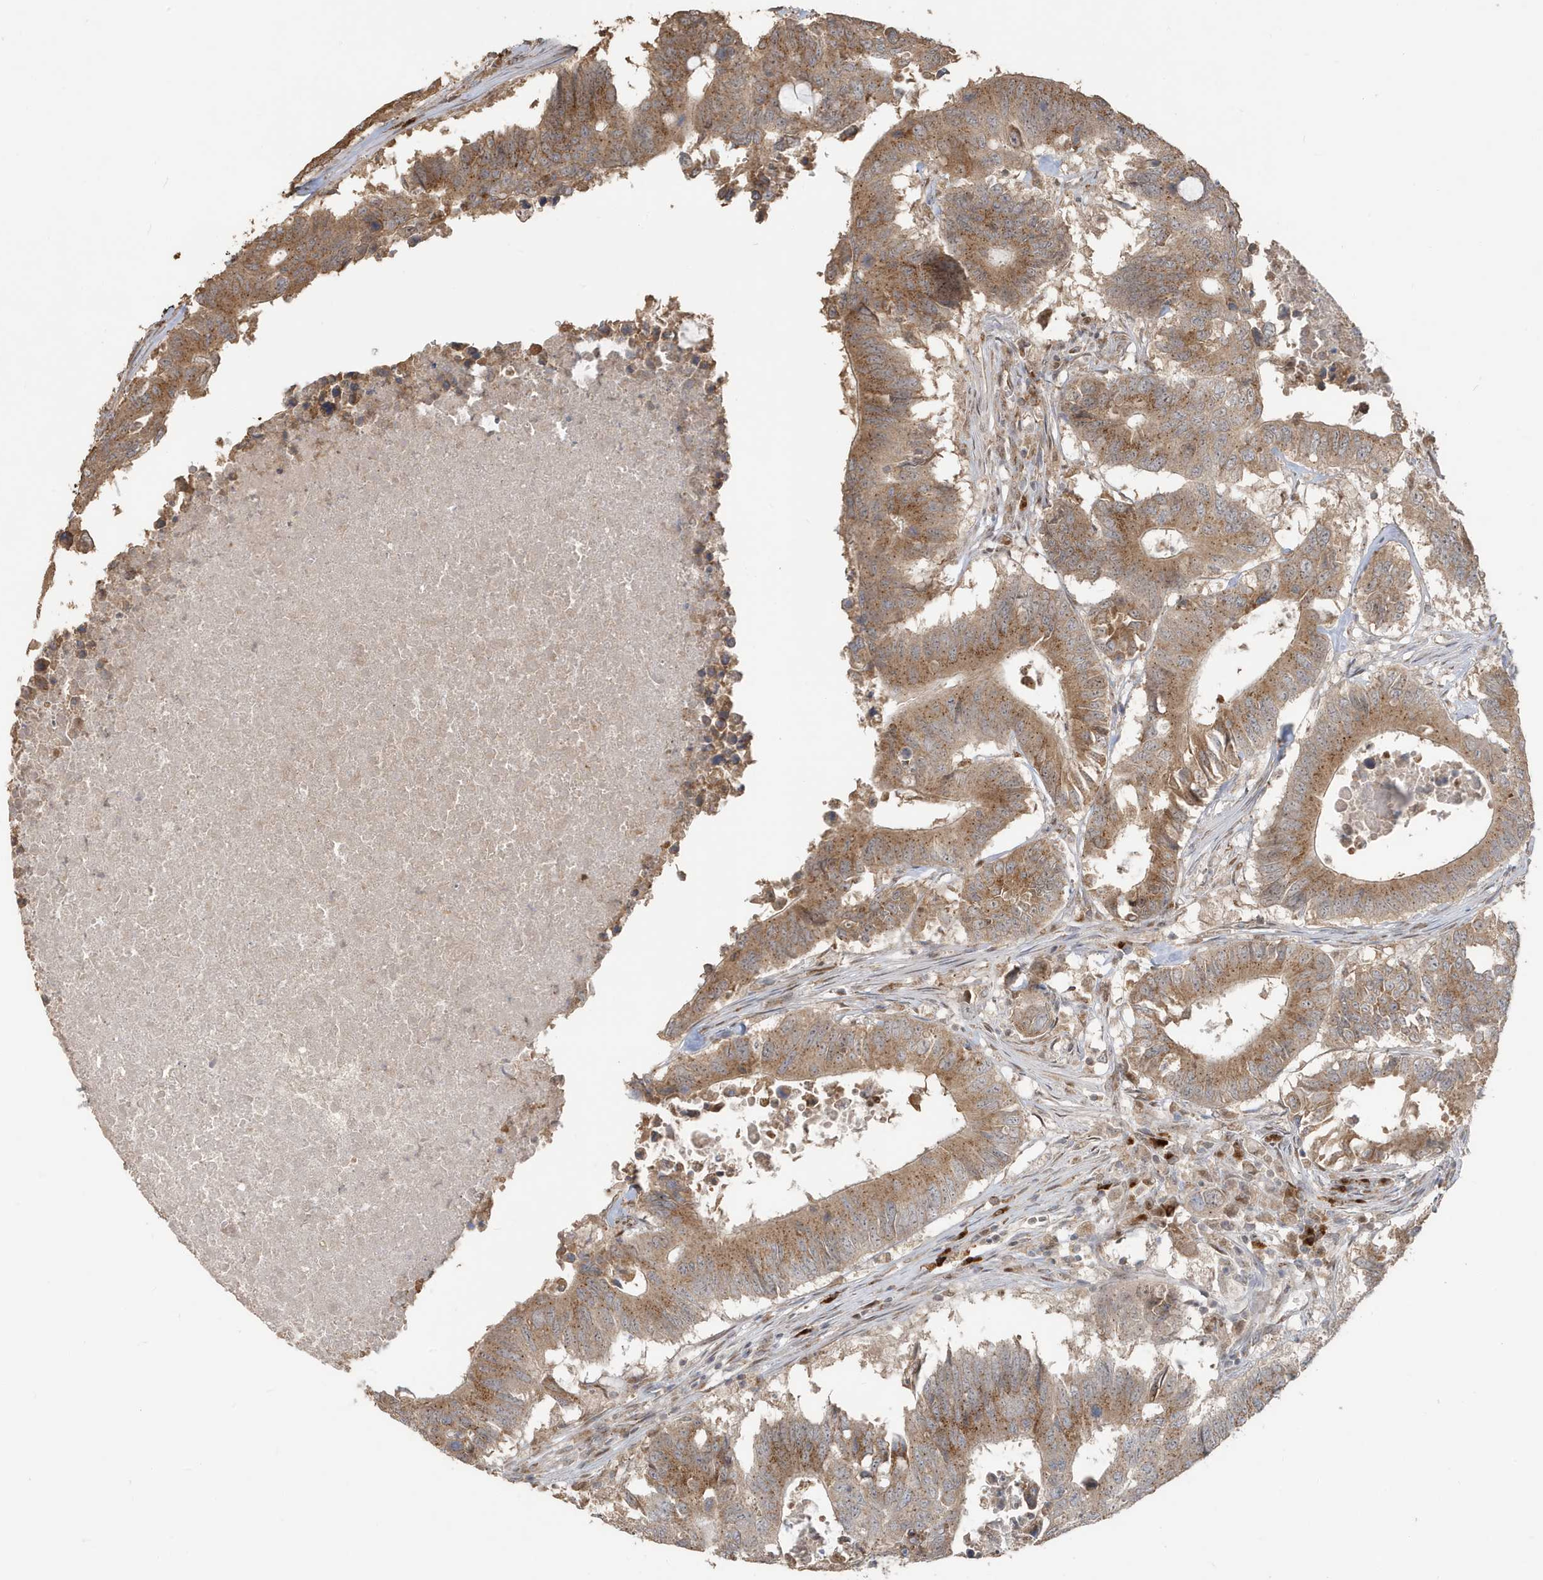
{"staining": {"intensity": "moderate", "quantity": ">75%", "location": "cytoplasmic/membranous"}, "tissue": "colorectal cancer", "cell_type": "Tumor cells", "image_type": "cancer", "snomed": [{"axis": "morphology", "description": "Adenocarcinoma, NOS"}, {"axis": "topography", "description": "Colon"}], "caption": "About >75% of tumor cells in human colorectal adenocarcinoma display moderate cytoplasmic/membranous protein positivity as visualized by brown immunohistochemical staining.", "gene": "RER1", "patient": {"sex": "male", "age": 71}}